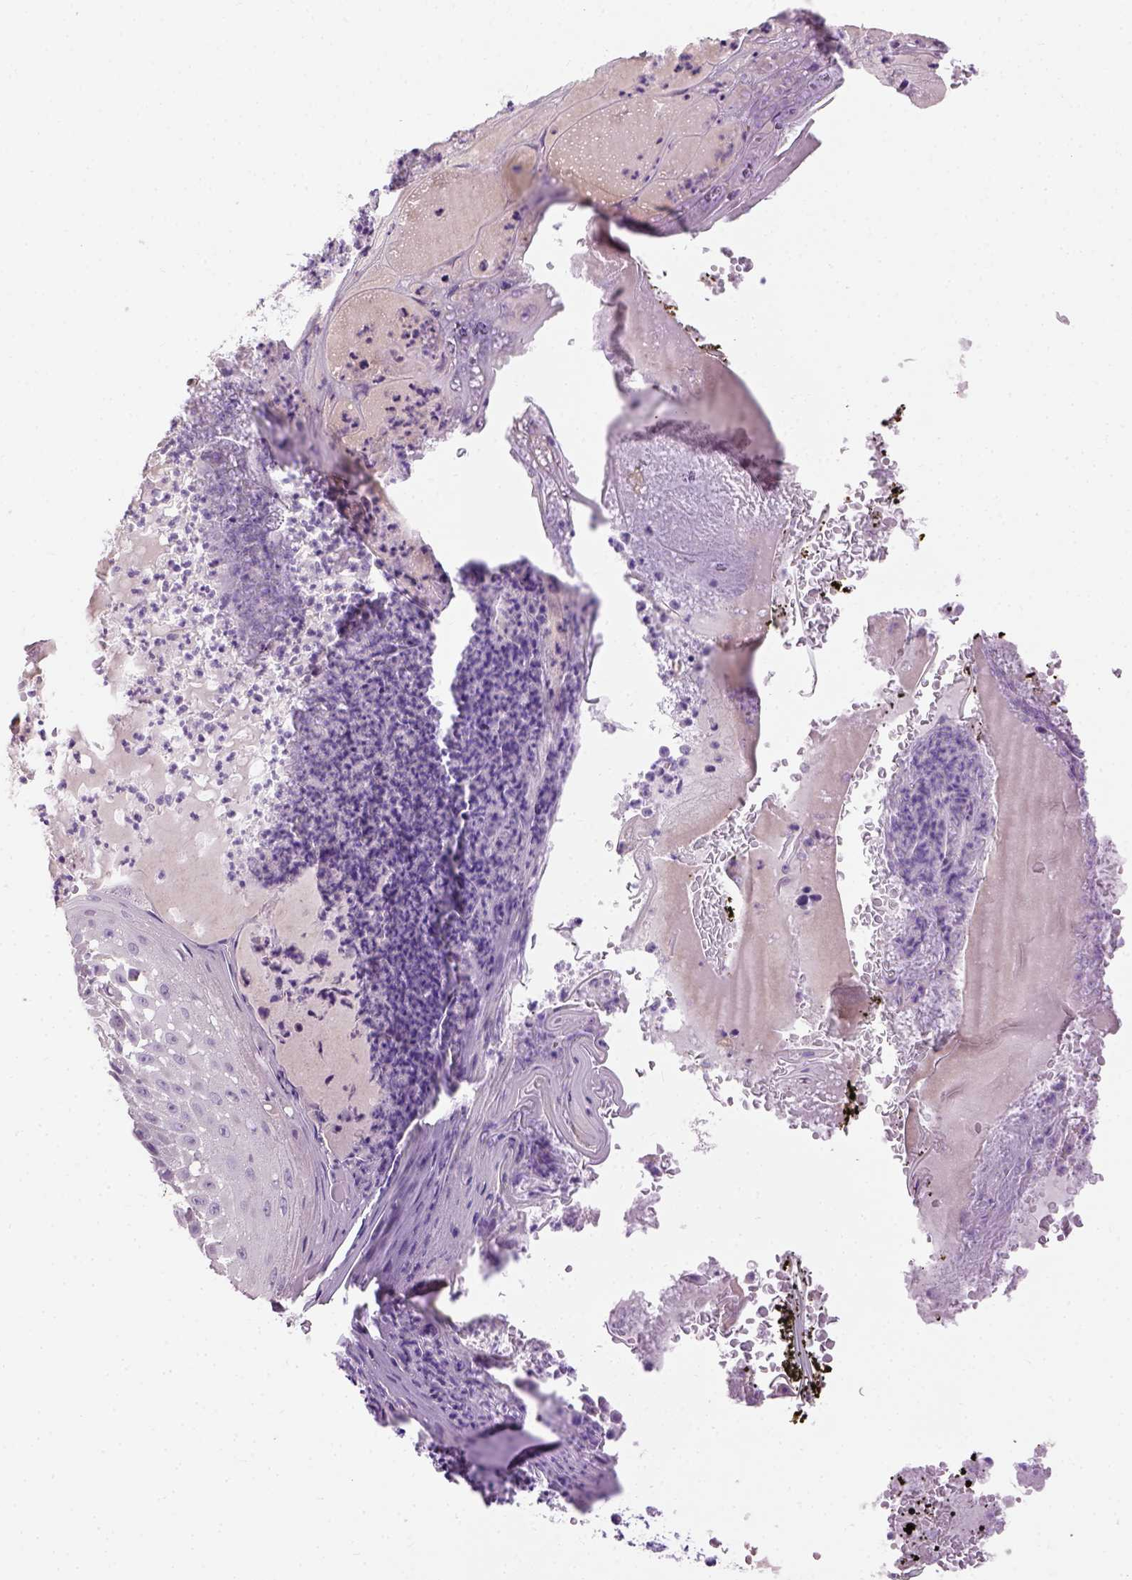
{"staining": {"intensity": "negative", "quantity": "none", "location": "none"}, "tissue": "skin", "cell_type": "Fibroblasts", "image_type": "normal", "snomed": [{"axis": "morphology", "description": "Normal tissue, NOS"}, {"axis": "topography", "description": "Skin"}, {"axis": "topography", "description": "Peripheral nerve tissue"}], "caption": "DAB immunohistochemical staining of normal skin reveals no significant positivity in fibroblasts.", "gene": "CYP24A1", "patient": {"sex": "male", "age": 24}}